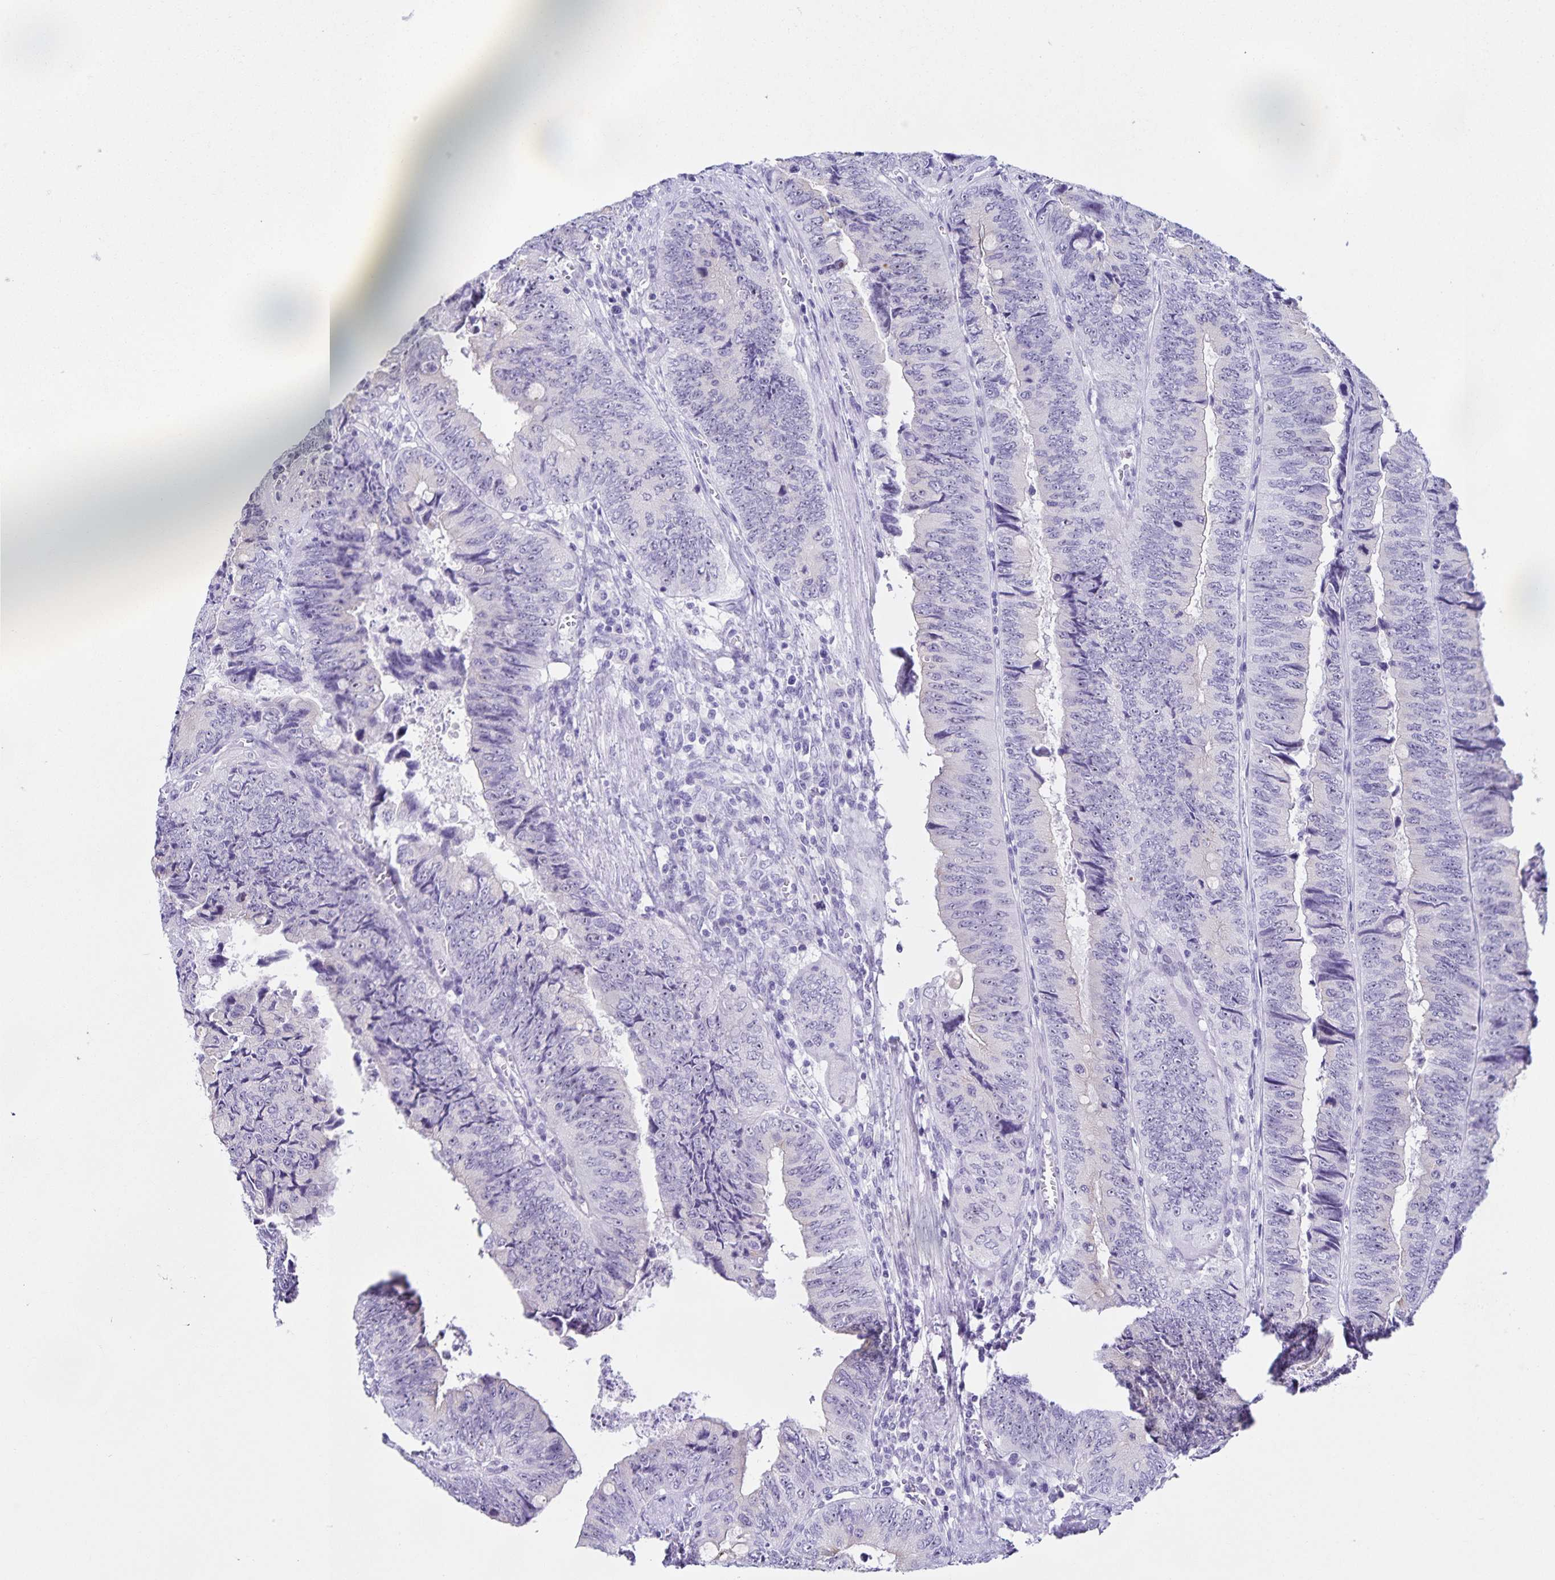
{"staining": {"intensity": "negative", "quantity": "none", "location": "none"}, "tissue": "colorectal cancer", "cell_type": "Tumor cells", "image_type": "cancer", "snomed": [{"axis": "morphology", "description": "Adenocarcinoma, NOS"}, {"axis": "topography", "description": "Colon"}], "caption": "The immunohistochemistry (IHC) photomicrograph has no significant staining in tumor cells of colorectal cancer tissue.", "gene": "FAM170A", "patient": {"sex": "female", "age": 84}}